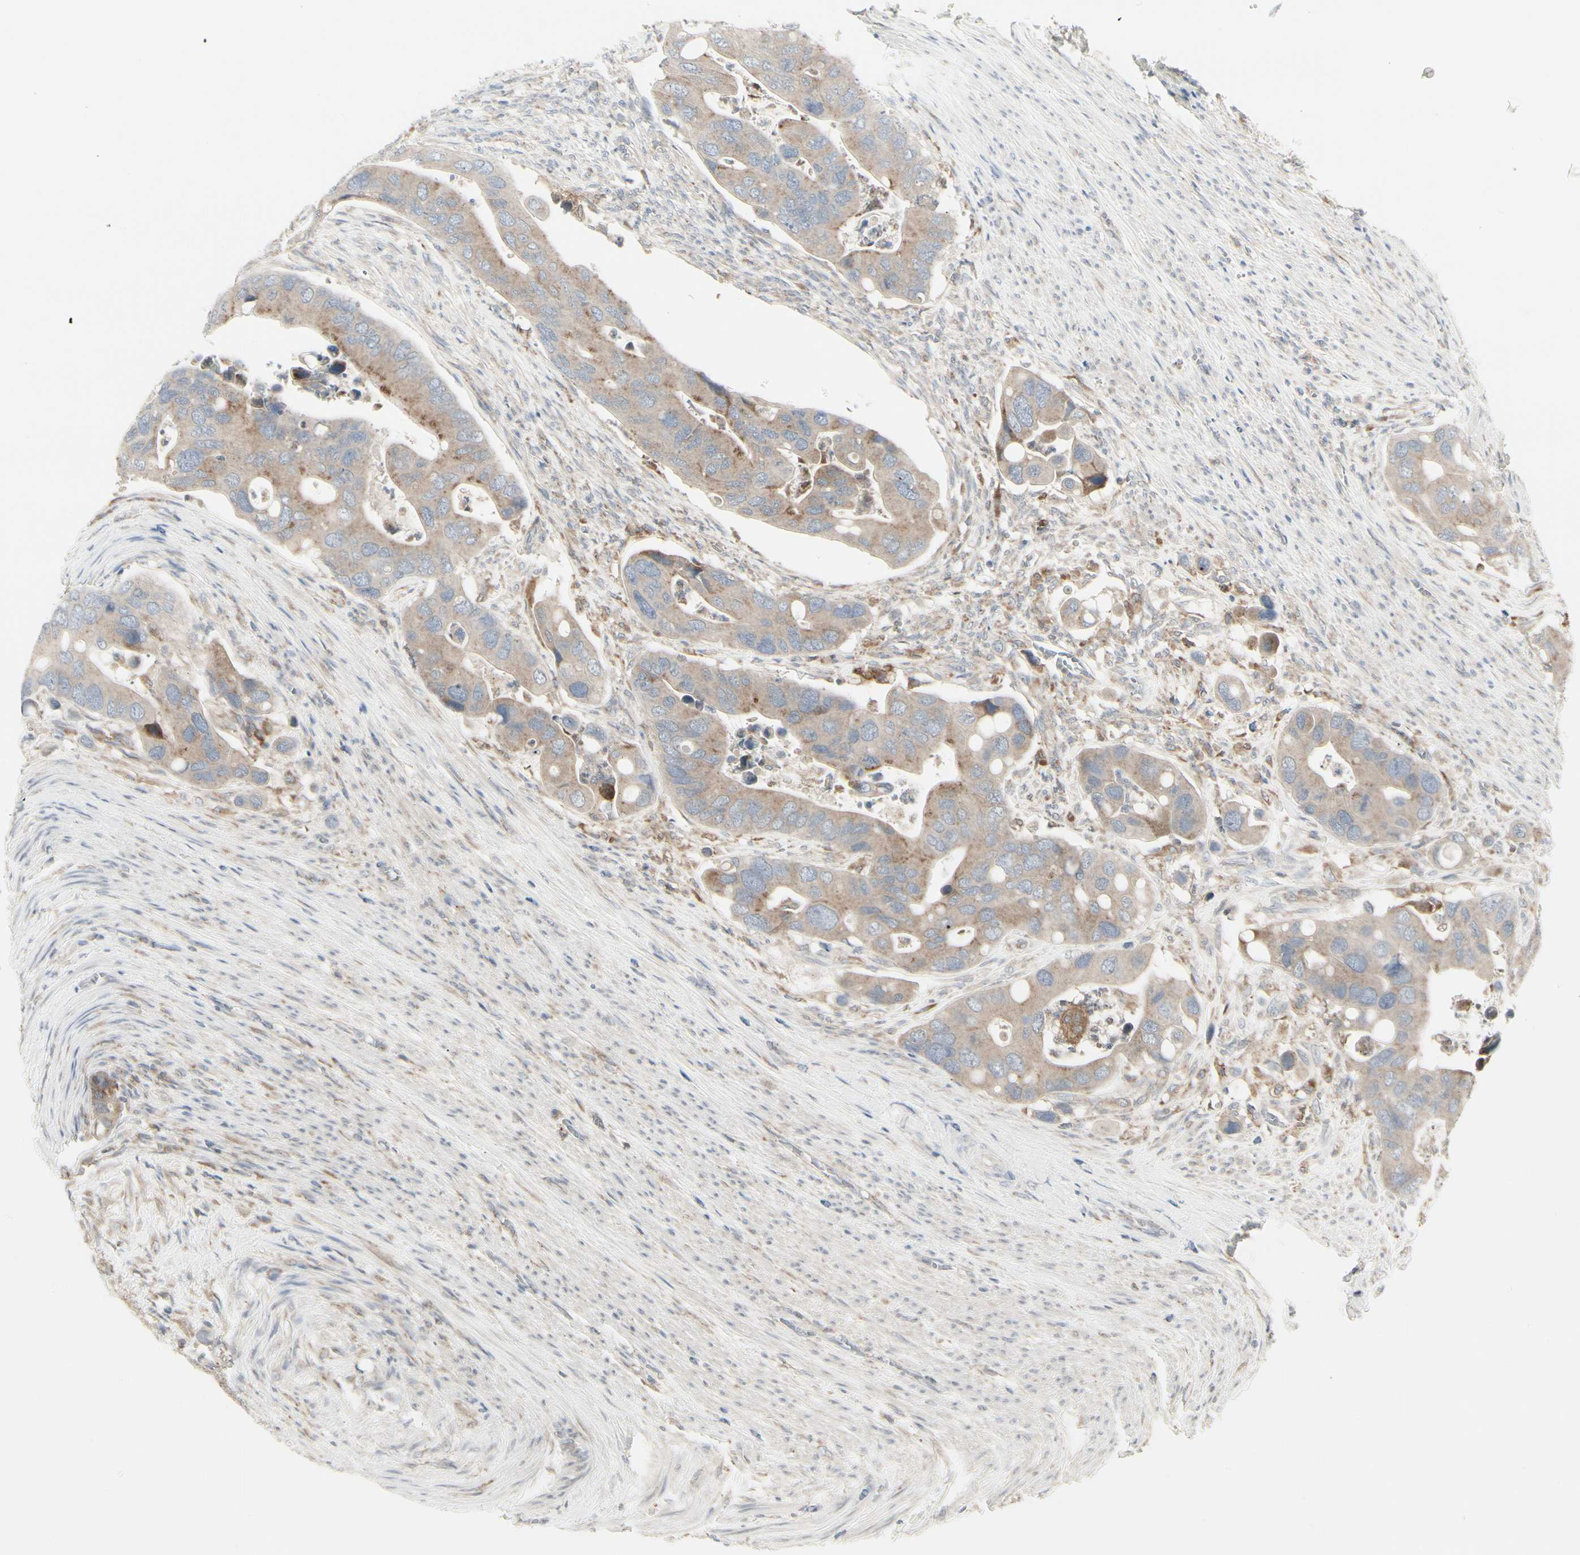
{"staining": {"intensity": "moderate", "quantity": ">75%", "location": "cytoplasmic/membranous"}, "tissue": "colorectal cancer", "cell_type": "Tumor cells", "image_type": "cancer", "snomed": [{"axis": "morphology", "description": "Adenocarcinoma, NOS"}, {"axis": "topography", "description": "Rectum"}], "caption": "A high-resolution micrograph shows immunohistochemistry staining of colorectal cancer, which reveals moderate cytoplasmic/membranous positivity in approximately >75% of tumor cells.", "gene": "GRN", "patient": {"sex": "female", "age": 57}}